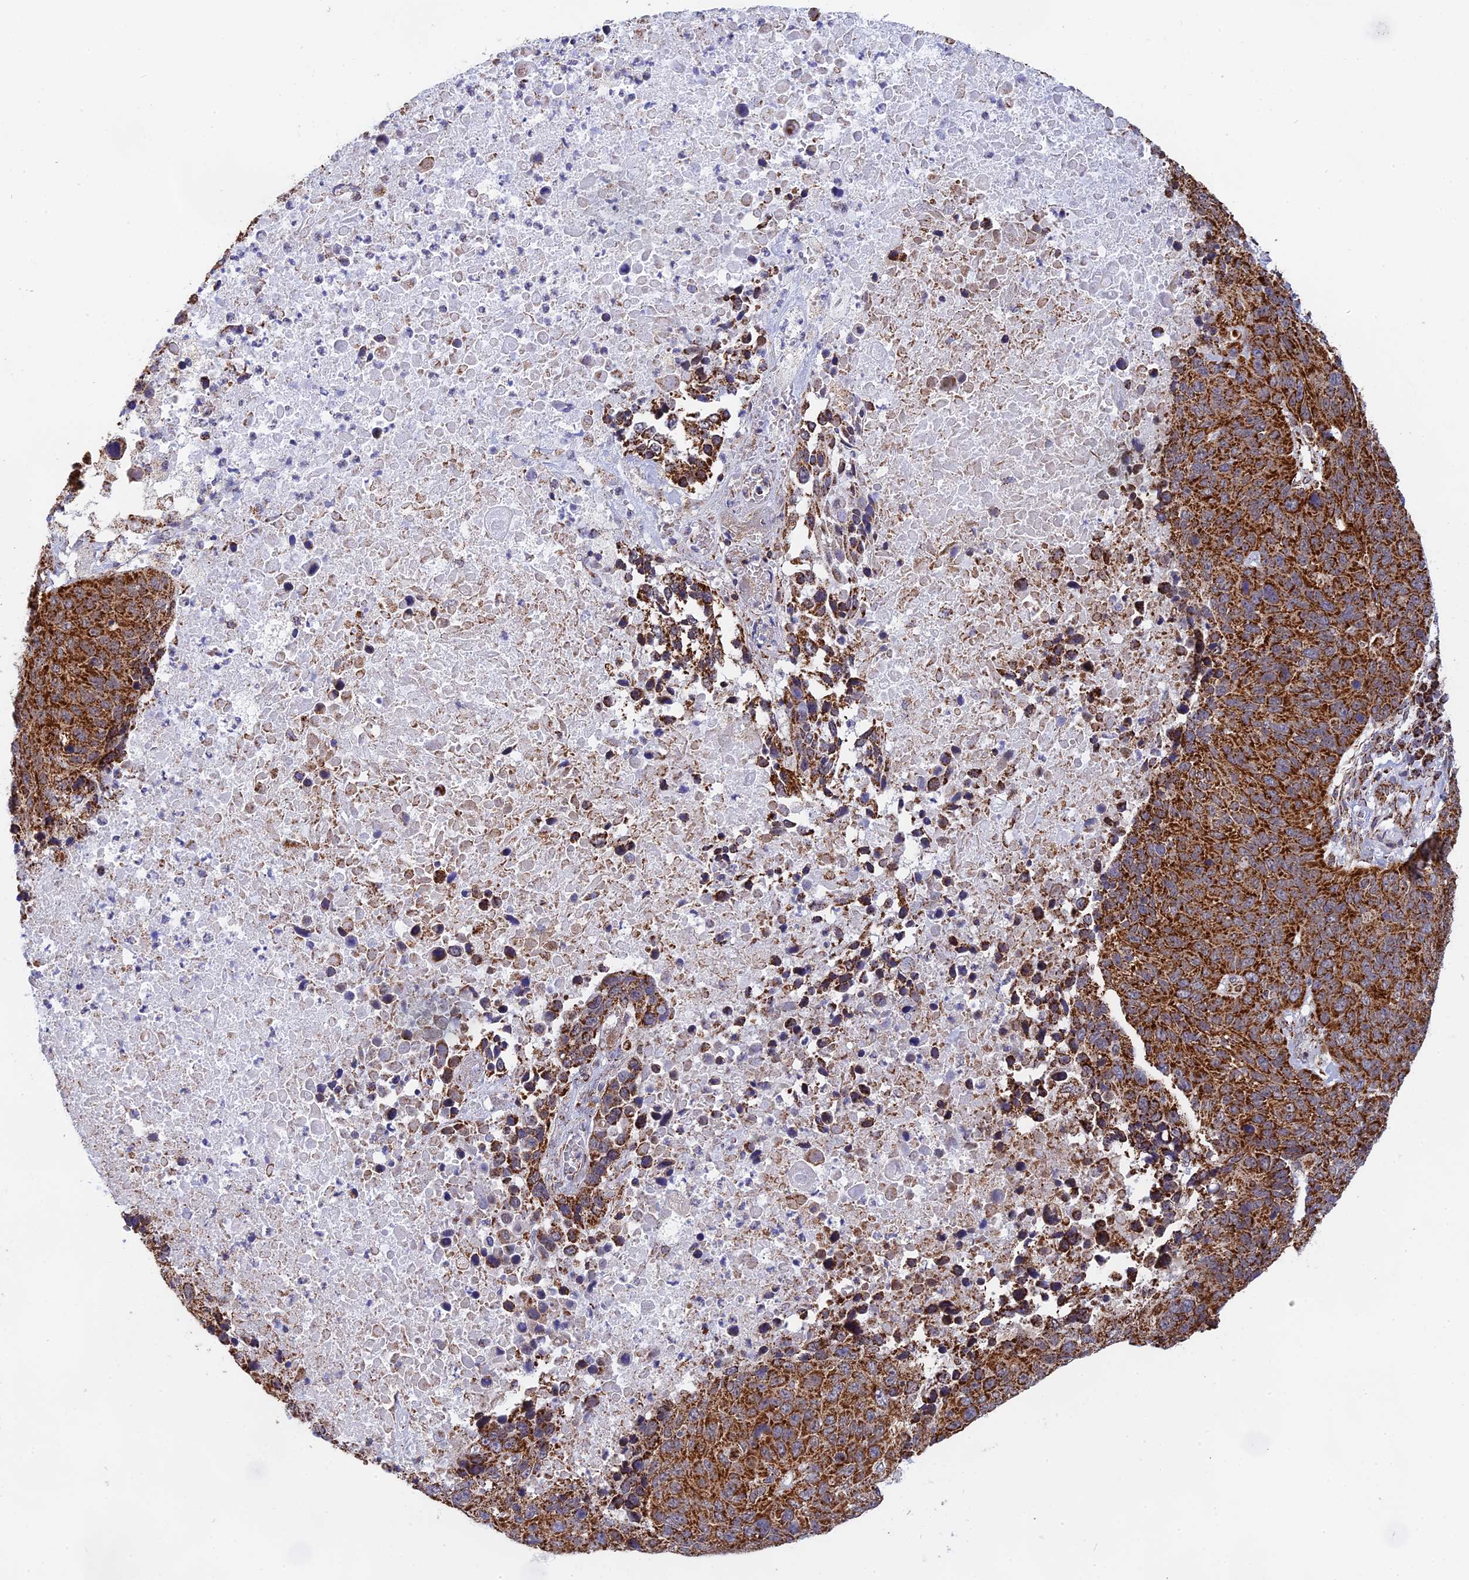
{"staining": {"intensity": "strong", "quantity": ">75%", "location": "cytoplasmic/membranous"}, "tissue": "lung cancer", "cell_type": "Tumor cells", "image_type": "cancer", "snomed": [{"axis": "morphology", "description": "Normal tissue, NOS"}, {"axis": "morphology", "description": "Squamous cell carcinoma, NOS"}, {"axis": "topography", "description": "Lymph node"}, {"axis": "topography", "description": "Lung"}], "caption": "A brown stain labels strong cytoplasmic/membranous staining of a protein in lung squamous cell carcinoma tumor cells.", "gene": "CDC16", "patient": {"sex": "male", "age": 66}}